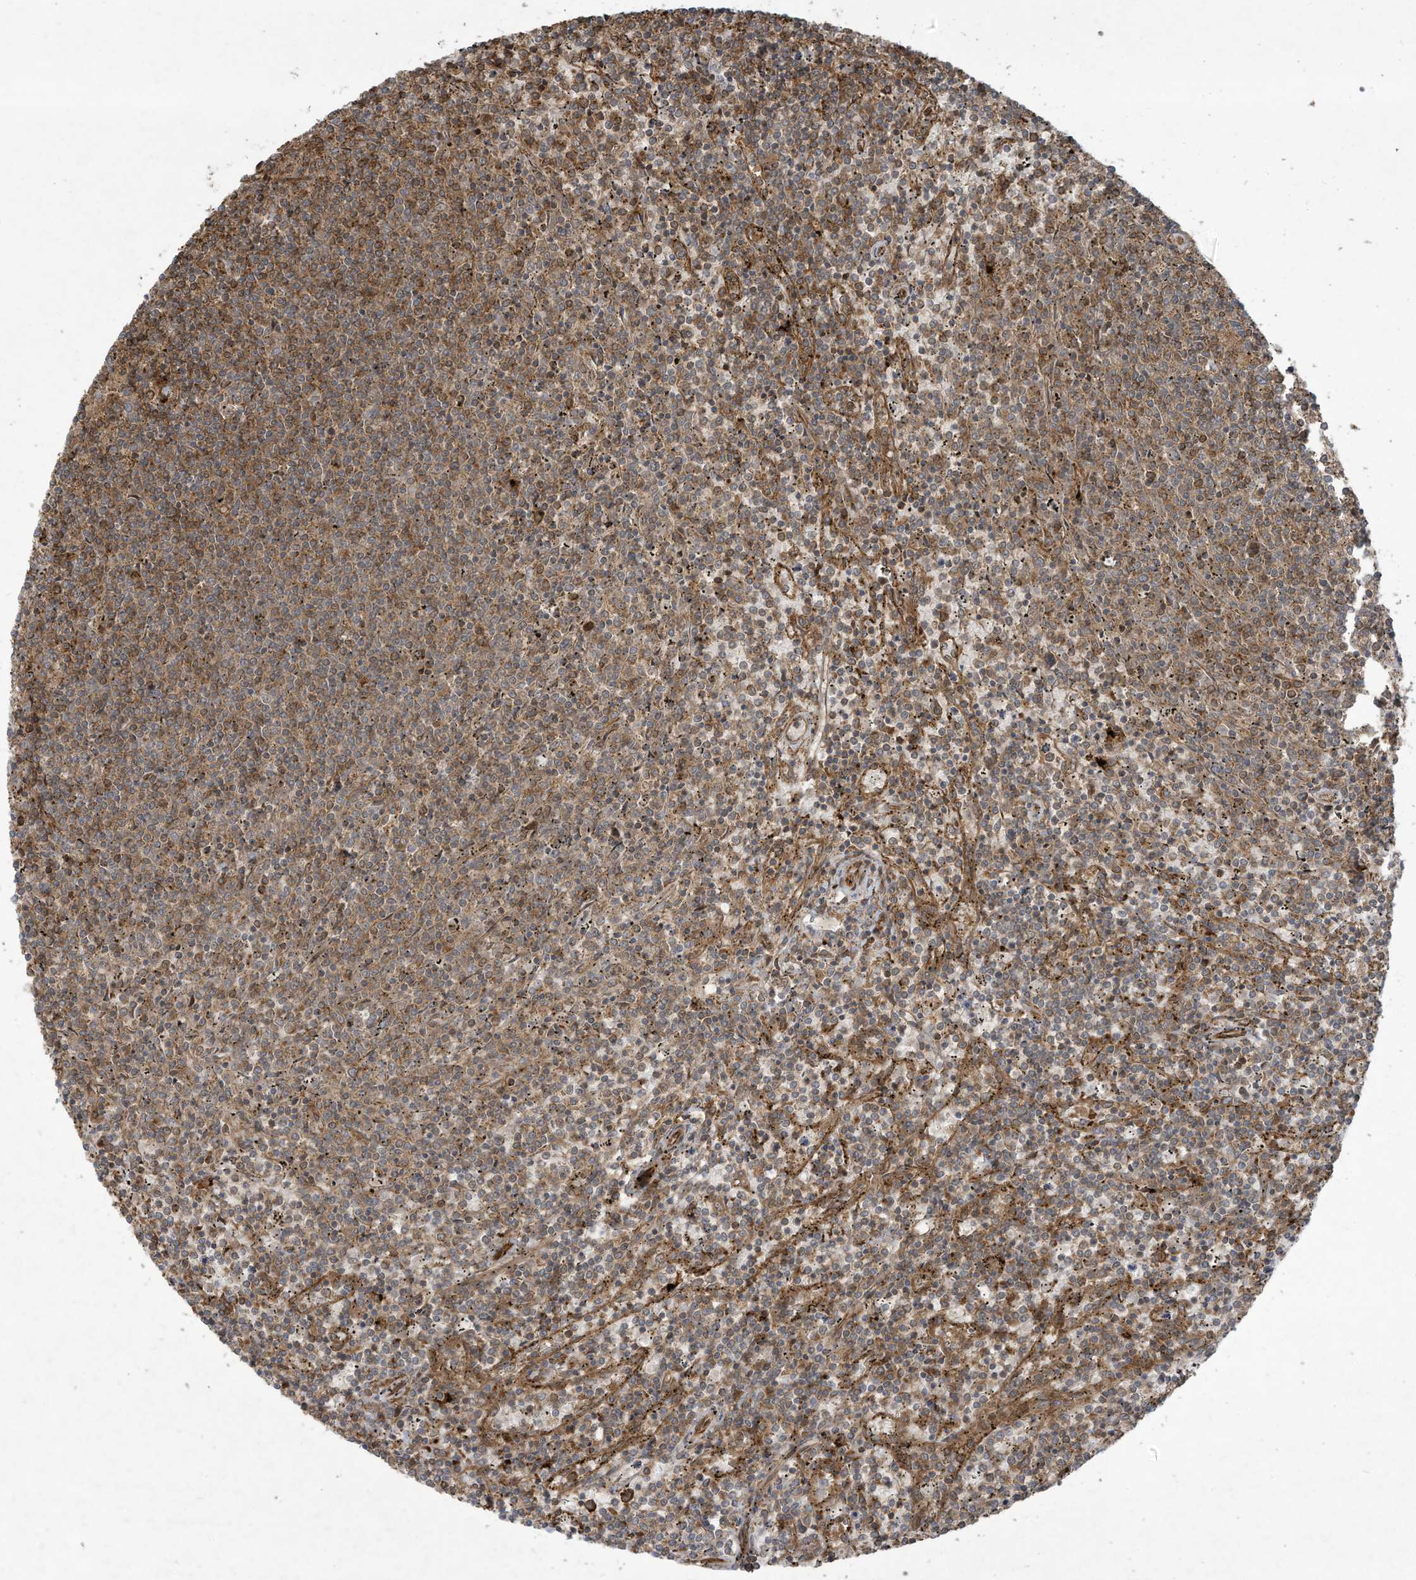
{"staining": {"intensity": "moderate", "quantity": ">75%", "location": "cytoplasmic/membranous"}, "tissue": "lymphoma", "cell_type": "Tumor cells", "image_type": "cancer", "snomed": [{"axis": "morphology", "description": "Malignant lymphoma, non-Hodgkin's type, Low grade"}, {"axis": "topography", "description": "Spleen"}], "caption": "The immunohistochemical stain labels moderate cytoplasmic/membranous staining in tumor cells of lymphoma tissue. Using DAB (3,3'-diaminobenzidine) (brown) and hematoxylin (blue) stains, captured at high magnification using brightfield microscopy.", "gene": "DDIT4", "patient": {"sex": "female", "age": 50}}